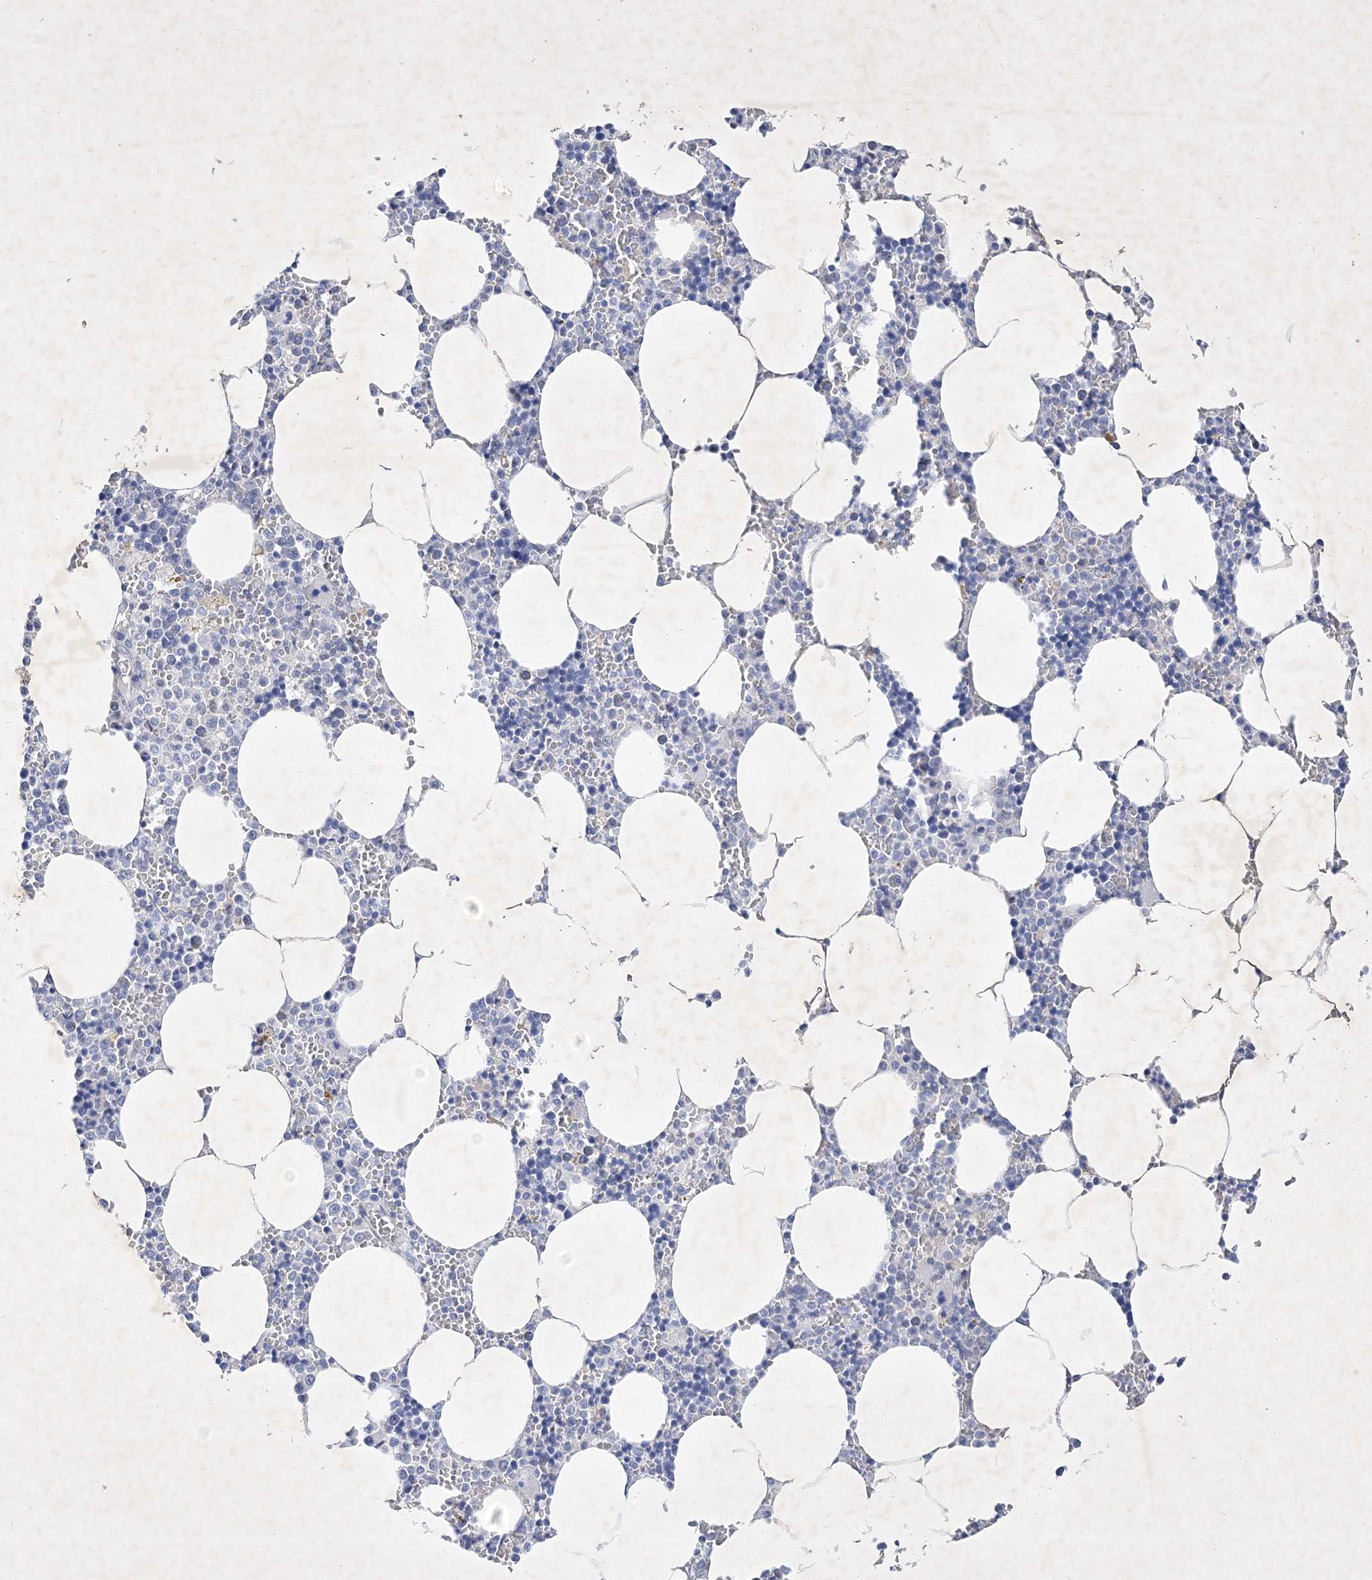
{"staining": {"intensity": "negative", "quantity": "none", "location": "none"}, "tissue": "bone marrow", "cell_type": "Hematopoietic cells", "image_type": "normal", "snomed": [{"axis": "morphology", "description": "Normal tissue, NOS"}, {"axis": "topography", "description": "Bone marrow"}], "caption": "Bone marrow was stained to show a protein in brown. There is no significant expression in hematopoietic cells. (Brightfield microscopy of DAB immunohistochemistry at high magnification).", "gene": "GPN1", "patient": {"sex": "male", "age": 70}}